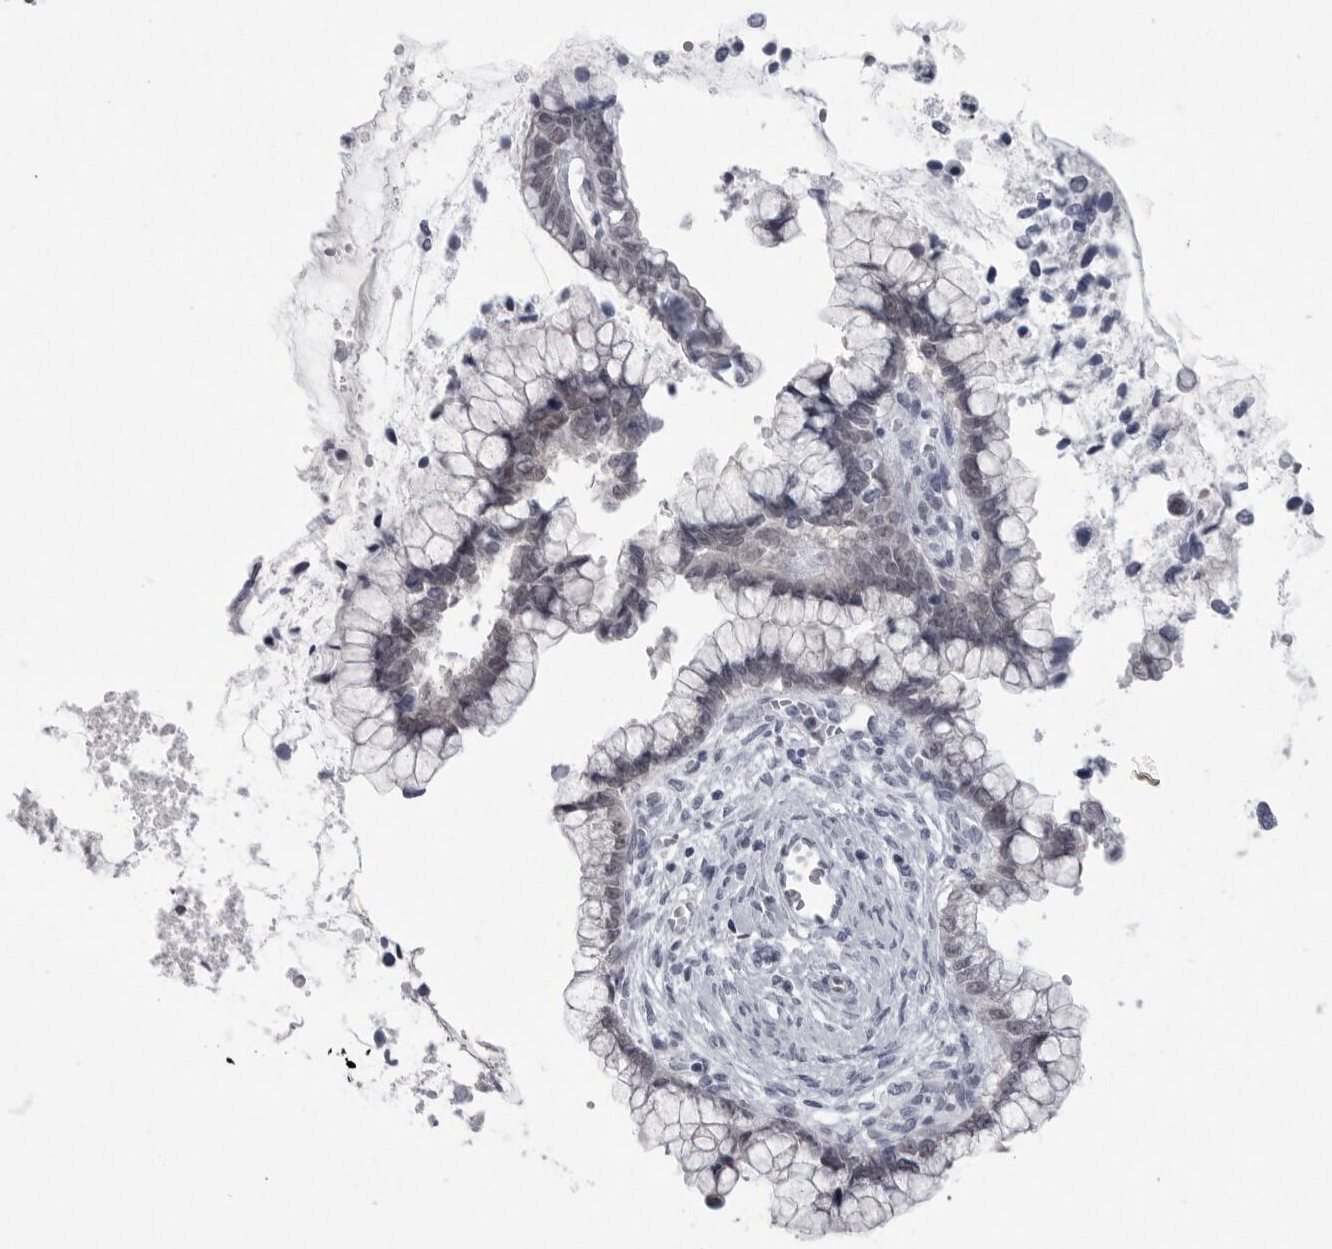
{"staining": {"intensity": "negative", "quantity": "none", "location": "none"}, "tissue": "cervical cancer", "cell_type": "Tumor cells", "image_type": "cancer", "snomed": [{"axis": "morphology", "description": "Adenocarcinoma, NOS"}, {"axis": "topography", "description": "Cervix"}], "caption": "This is an immunohistochemistry (IHC) micrograph of human adenocarcinoma (cervical). There is no staining in tumor cells.", "gene": "PNPO", "patient": {"sex": "female", "age": 44}}